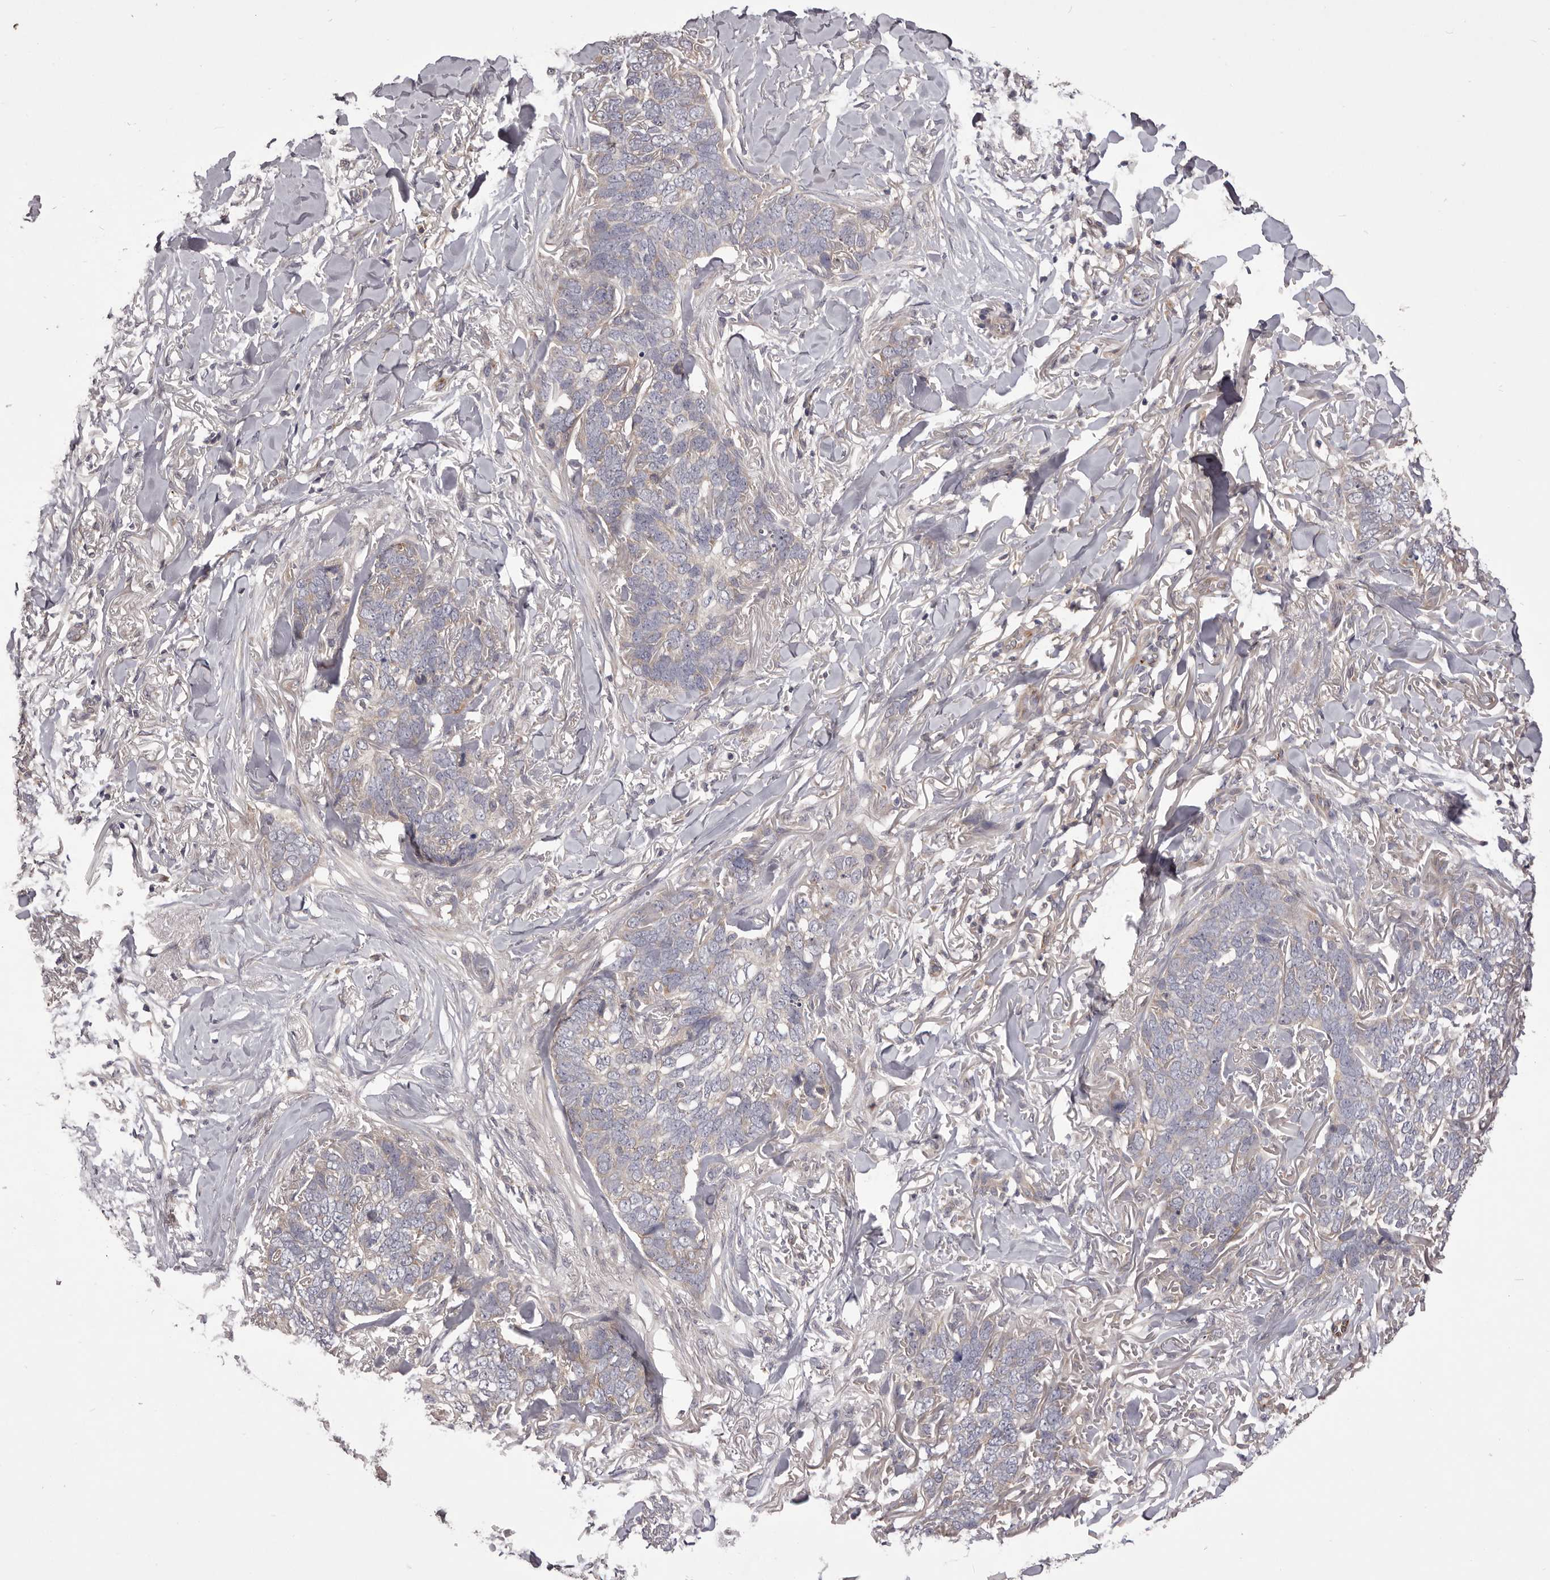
{"staining": {"intensity": "negative", "quantity": "none", "location": "none"}, "tissue": "skin cancer", "cell_type": "Tumor cells", "image_type": "cancer", "snomed": [{"axis": "morphology", "description": "Normal tissue, NOS"}, {"axis": "morphology", "description": "Basal cell carcinoma"}, {"axis": "topography", "description": "Skin"}], "caption": "Image shows no significant protein expression in tumor cells of skin cancer (basal cell carcinoma).", "gene": "PNRC1", "patient": {"sex": "male", "age": 77}}